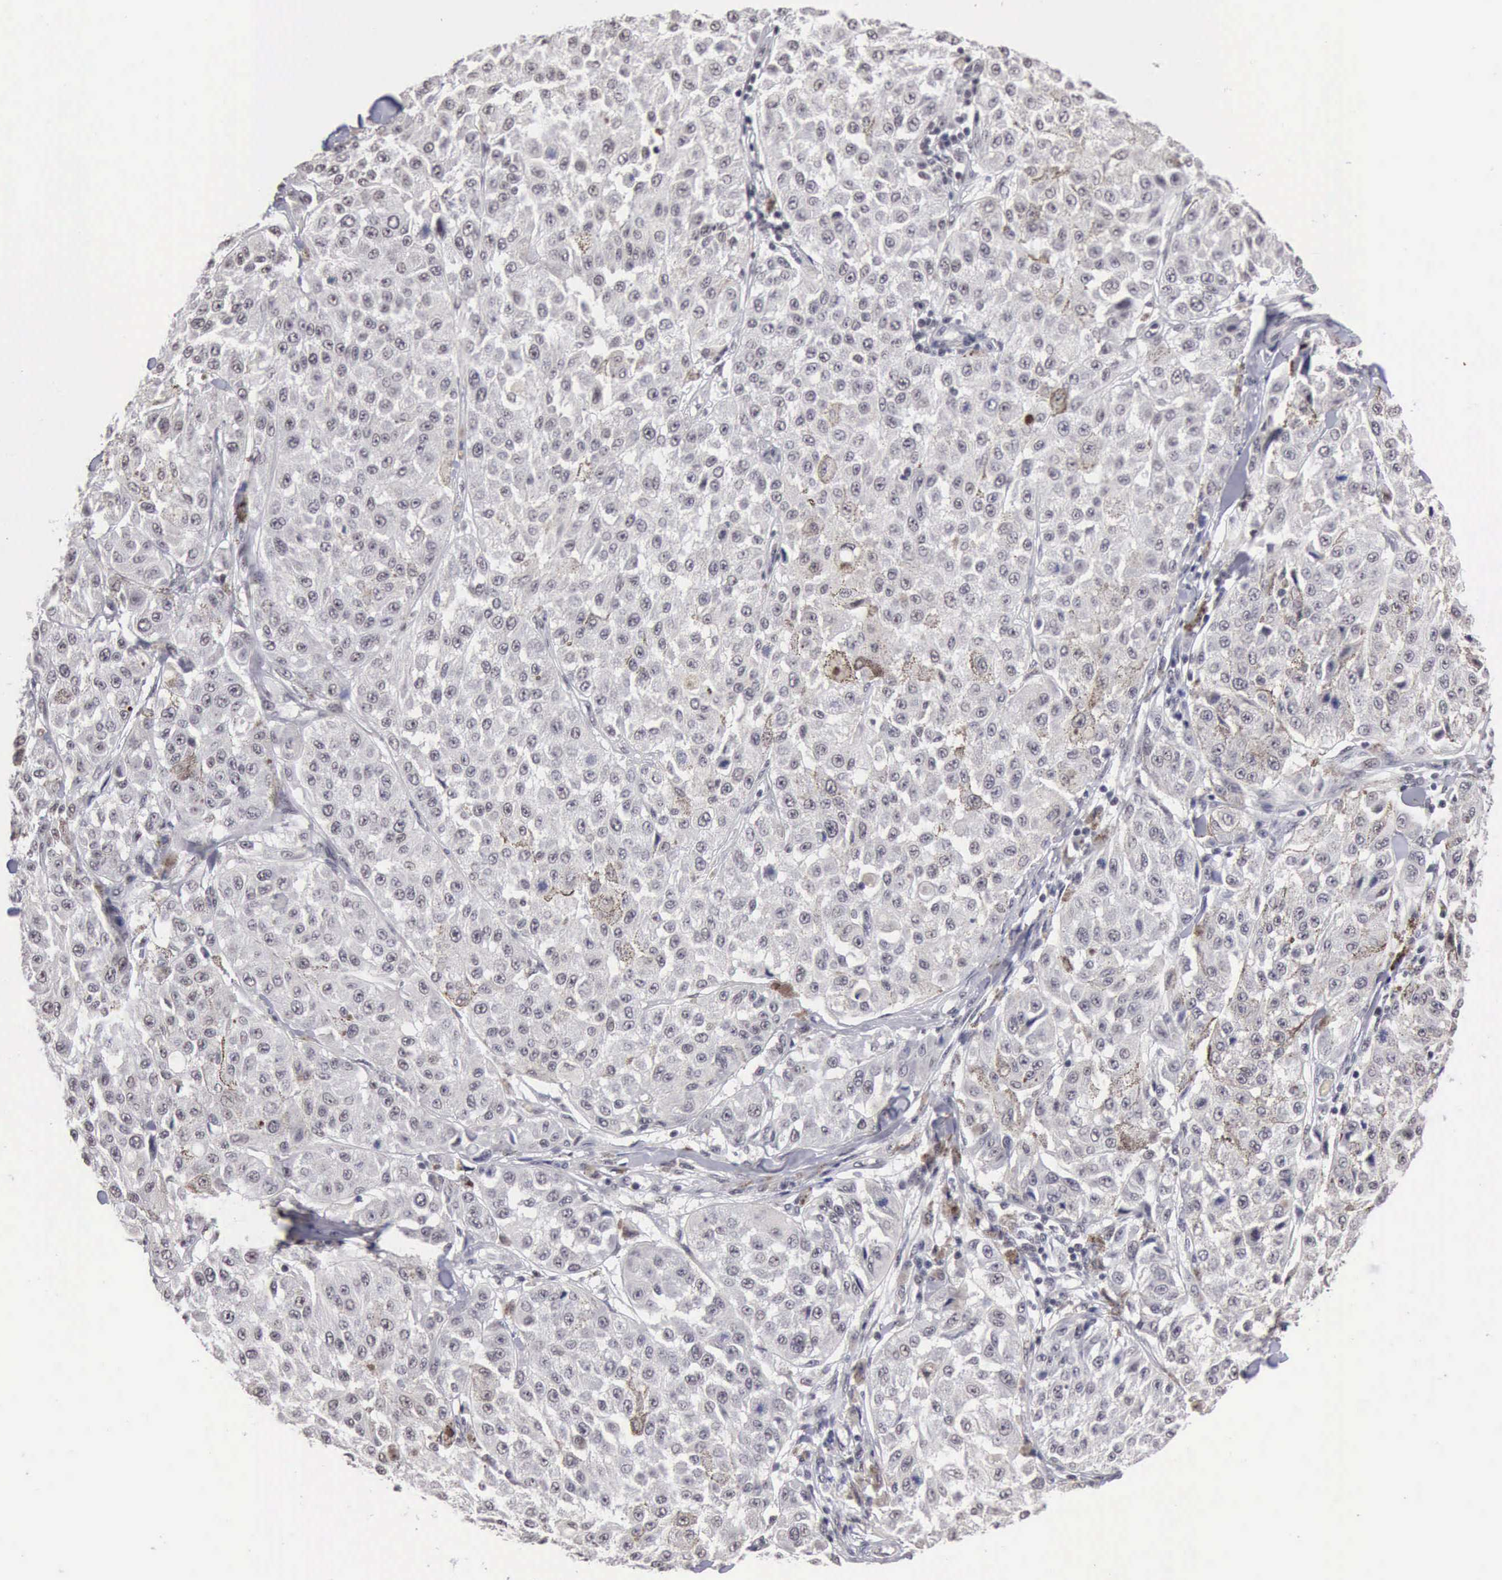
{"staining": {"intensity": "negative", "quantity": "none", "location": "none"}, "tissue": "melanoma", "cell_type": "Tumor cells", "image_type": "cancer", "snomed": [{"axis": "morphology", "description": "Malignant melanoma, NOS"}, {"axis": "topography", "description": "Skin"}], "caption": "Melanoma was stained to show a protein in brown. There is no significant staining in tumor cells. (DAB immunohistochemistry (IHC) visualized using brightfield microscopy, high magnification).", "gene": "TAF1", "patient": {"sex": "female", "age": 64}}